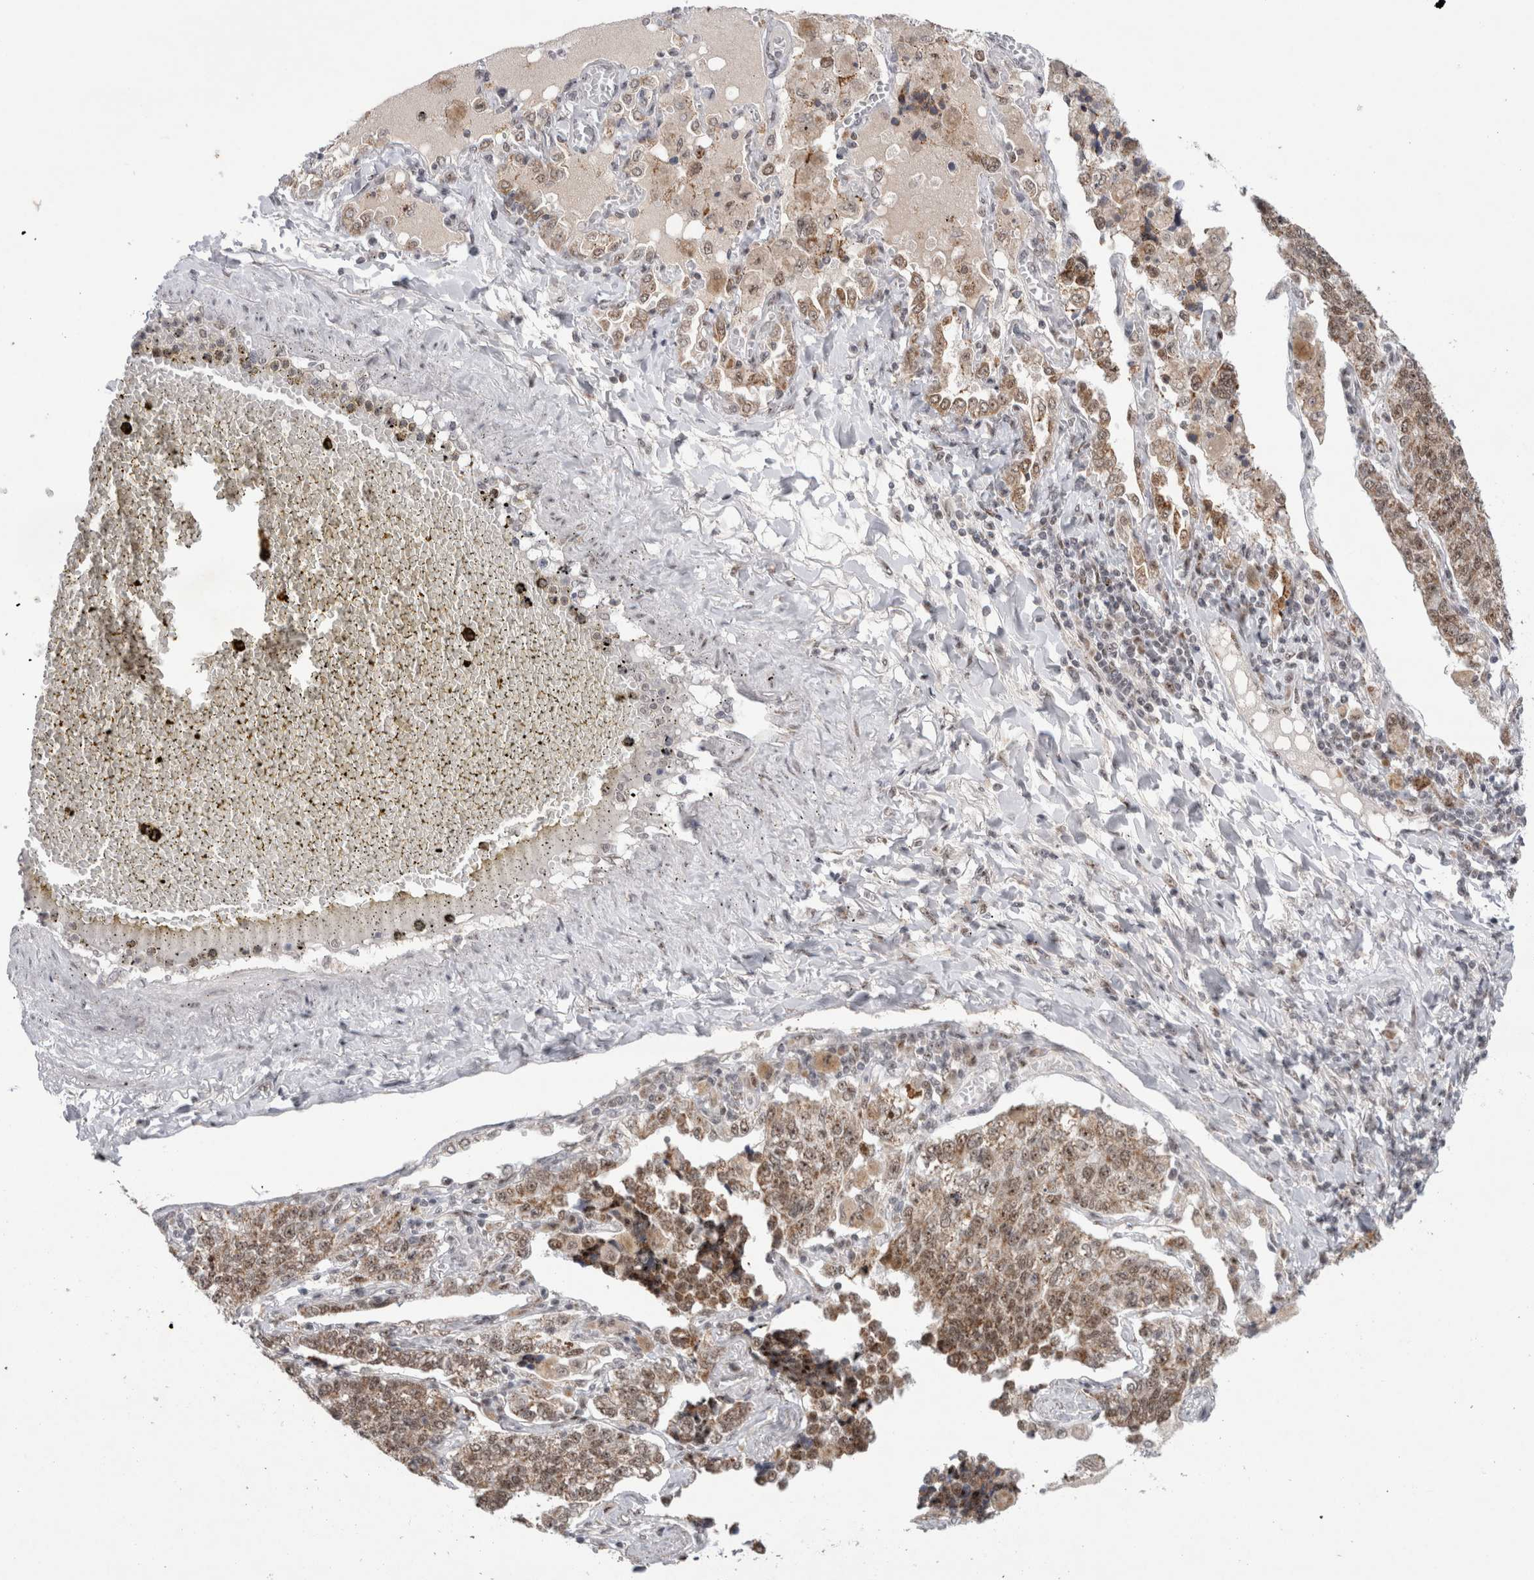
{"staining": {"intensity": "weak", "quantity": ">75%", "location": "cytoplasmic/membranous,nuclear"}, "tissue": "lung cancer", "cell_type": "Tumor cells", "image_type": "cancer", "snomed": [{"axis": "morphology", "description": "Adenocarcinoma, NOS"}, {"axis": "topography", "description": "Lung"}], "caption": "Human lung adenocarcinoma stained with a protein marker exhibits weak staining in tumor cells.", "gene": "MRPL37", "patient": {"sex": "male", "age": 49}}